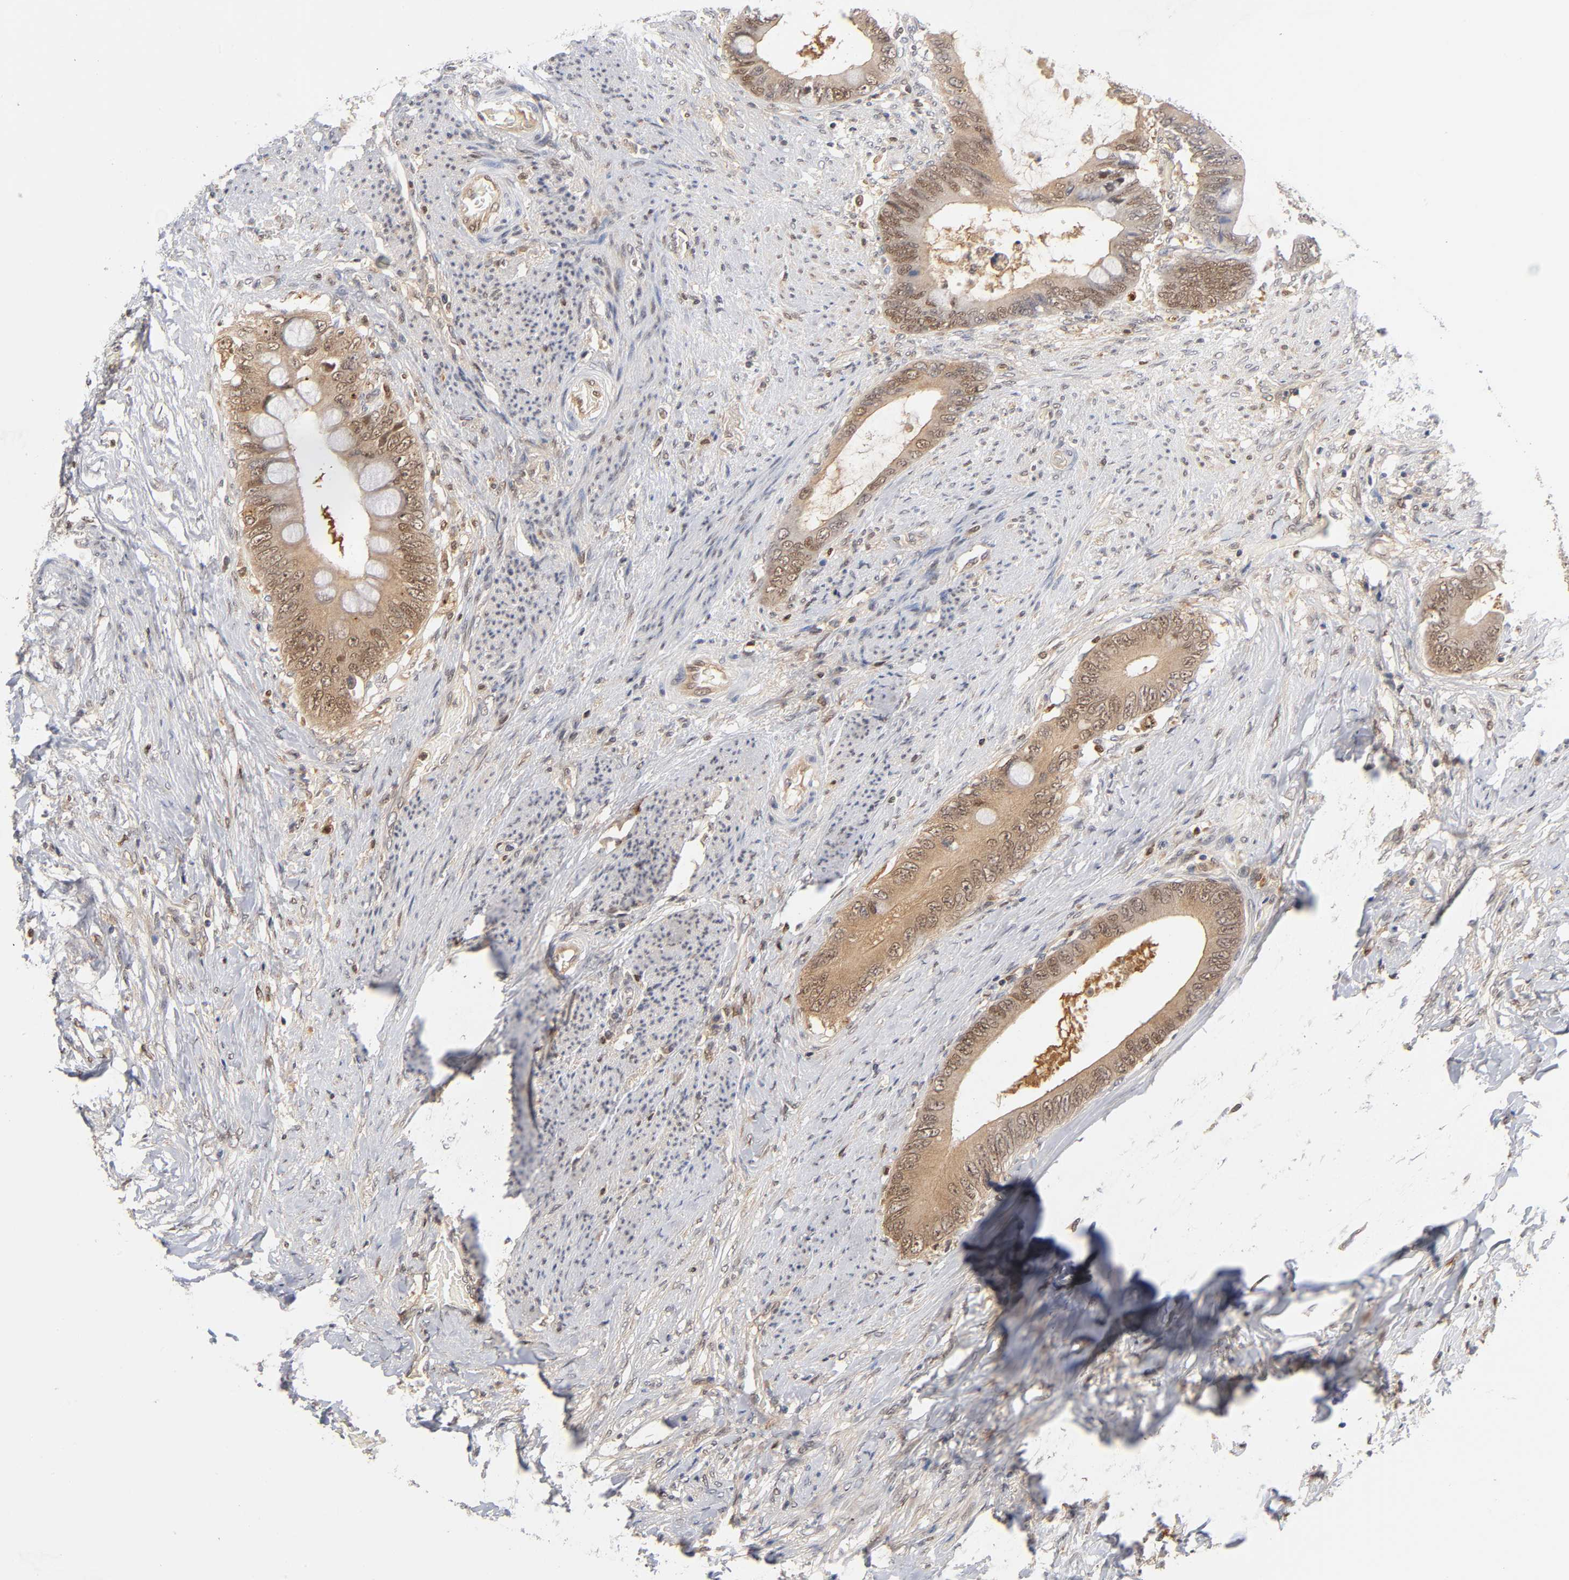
{"staining": {"intensity": "moderate", "quantity": ">75%", "location": "cytoplasmic/membranous"}, "tissue": "colorectal cancer", "cell_type": "Tumor cells", "image_type": "cancer", "snomed": [{"axis": "morphology", "description": "Normal tissue, NOS"}, {"axis": "morphology", "description": "Adenocarcinoma, NOS"}, {"axis": "topography", "description": "Rectum"}, {"axis": "topography", "description": "Peripheral nerve tissue"}], "caption": "High-power microscopy captured an IHC image of adenocarcinoma (colorectal), revealing moderate cytoplasmic/membranous staining in about >75% of tumor cells. Nuclei are stained in blue.", "gene": "DFFB", "patient": {"sex": "female", "age": 77}}